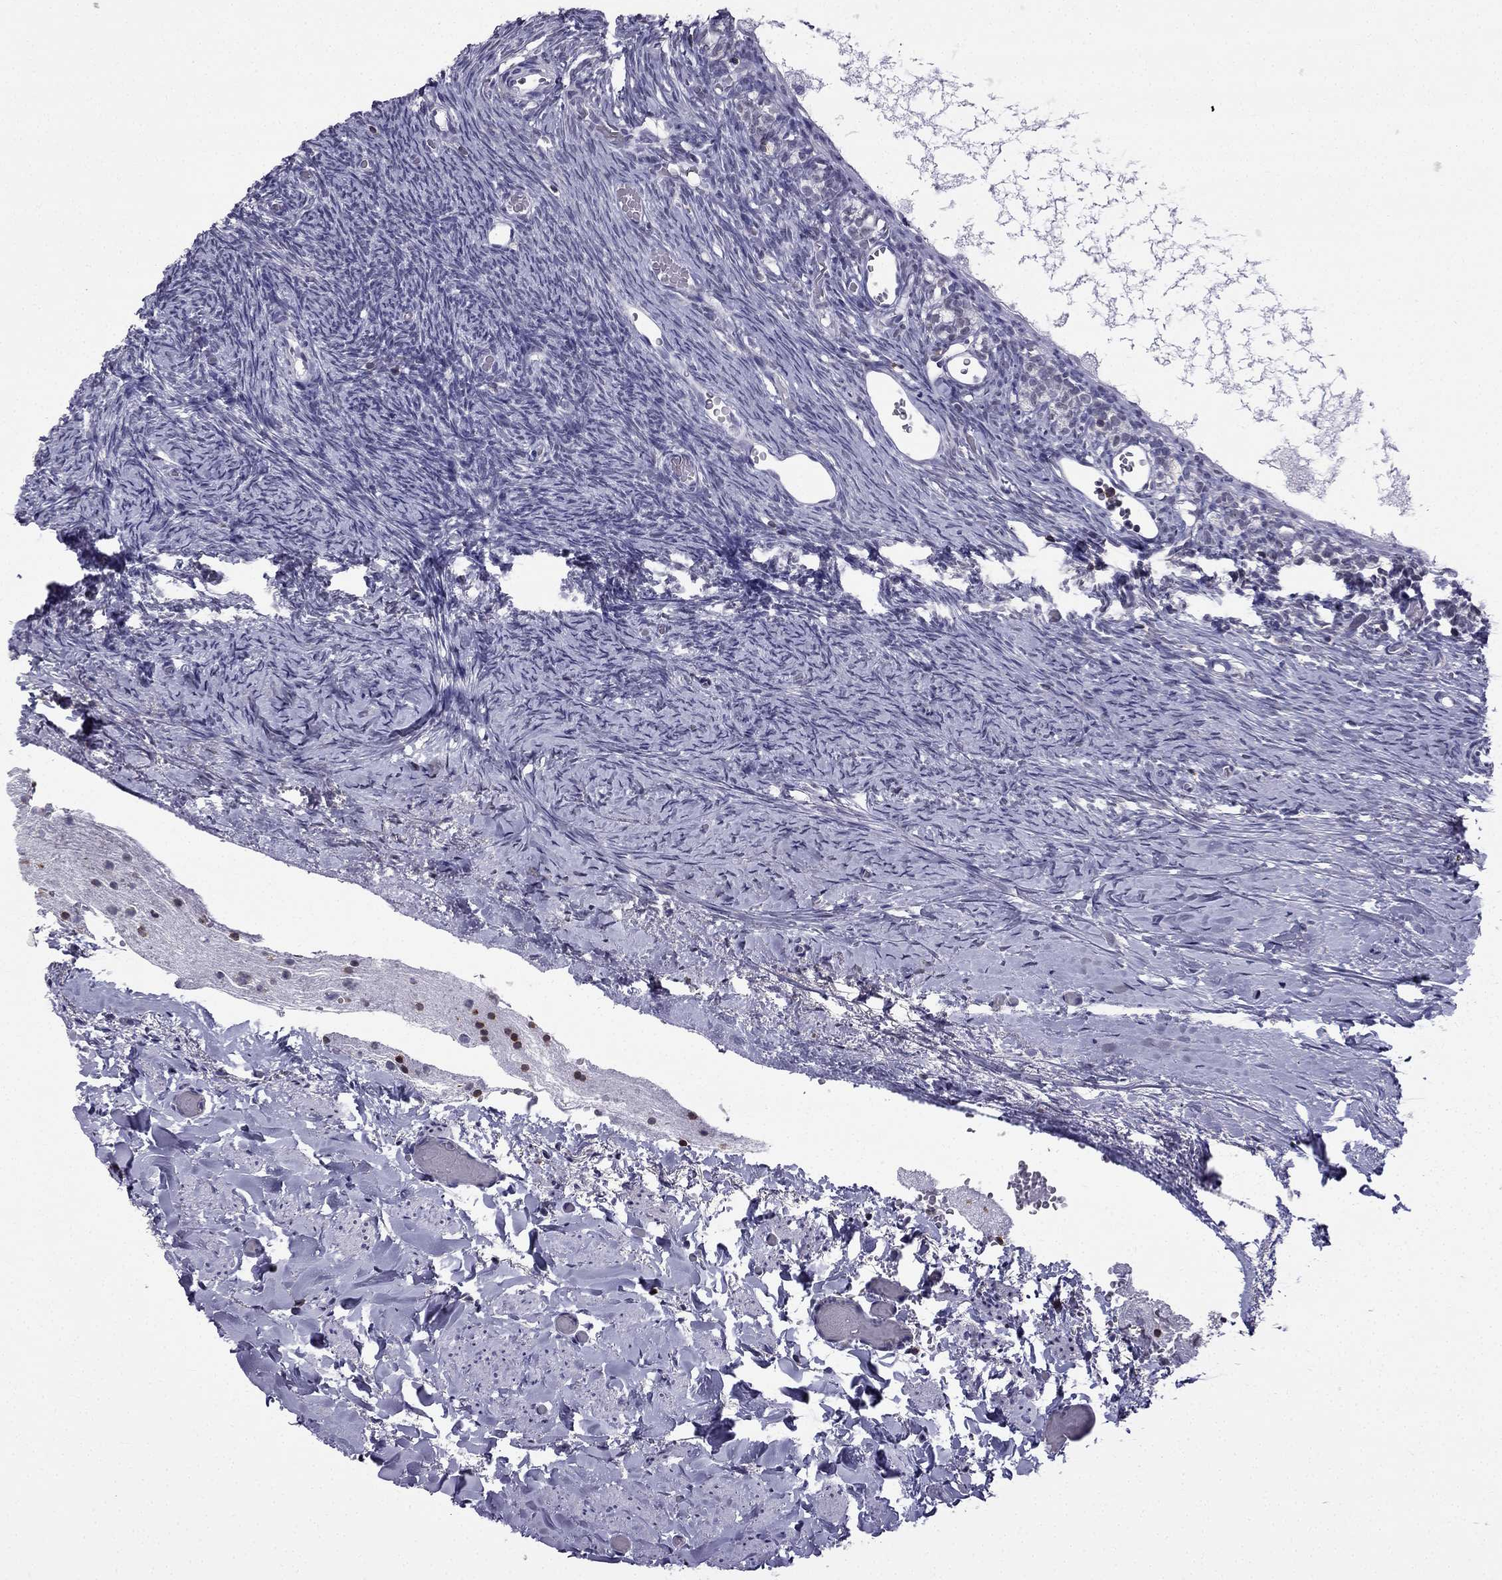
{"staining": {"intensity": "negative", "quantity": "none", "location": "none"}, "tissue": "ovary", "cell_type": "Follicle cells", "image_type": "normal", "snomed": [{"axis": "morphology", "description": "Normal tissue, NOS"}, {"axis": "topography", "description": "Ovary"}], "caption": "An image of ovary stained for a protein demonstrates no brown staining in follicle cells. (DAB (3,3'-diaminobenzidine) IHC with hematoxylin counter stain).", "gene": "CCK", "patient": {"sex": "female", "age": 39}}